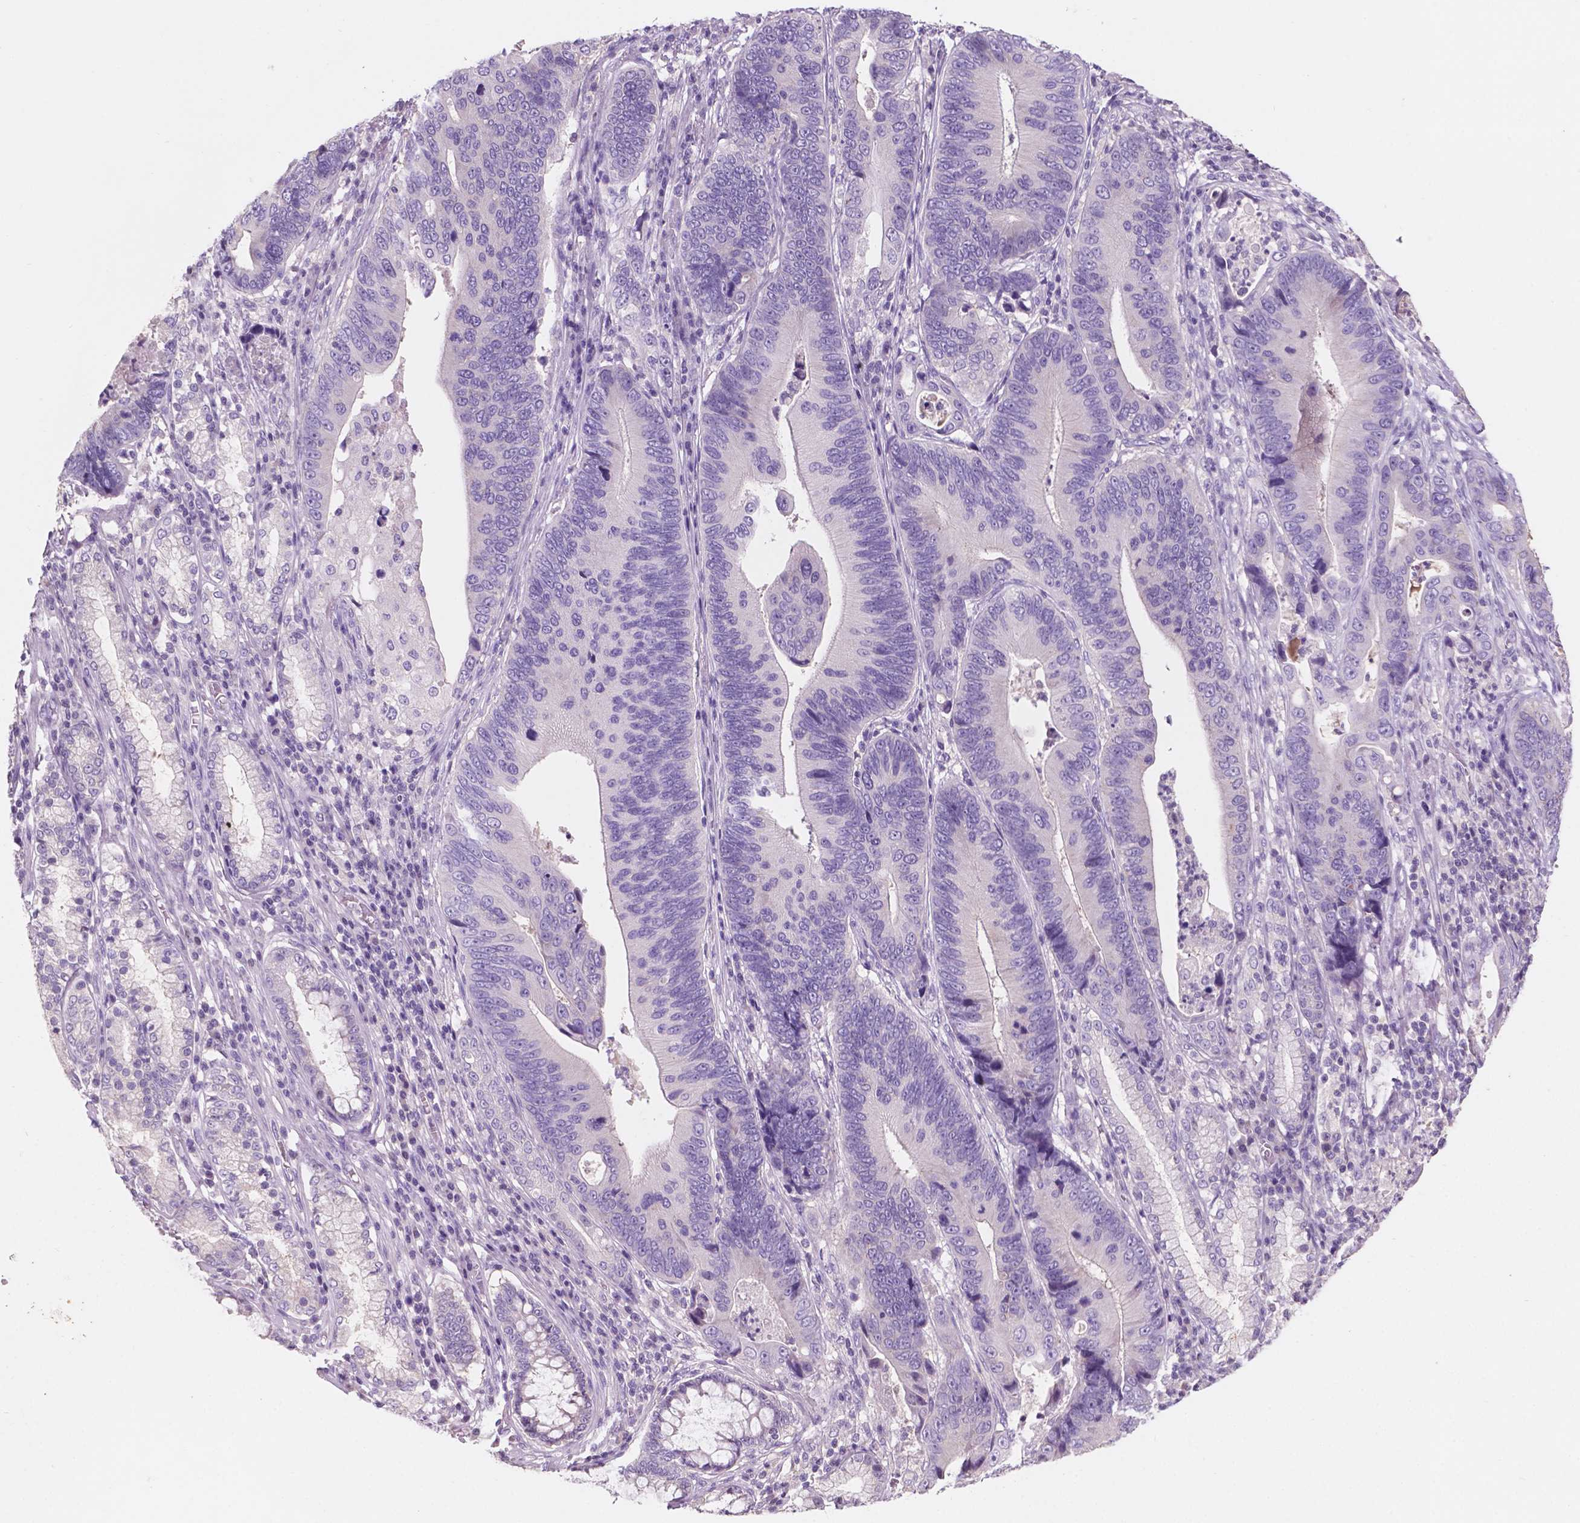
{"staining": {"intensity": "negative", "quantity": "none", "location": "none"}, "tissue": "stomach cancer", "cell_type": "Tumor cells", "image_type": "cancer", "snomed": [{"axis": "morphology", "description": "Adenocarcinoma, NOS"}, {"axis": "topography", "description": "Stomach"}], "caption": "Immunohistochemical staining of human stomach cancer reveals no significant staining in tumor cells.", "gene": "SBSN", "patient": {"sex": "male", "age": 84}}